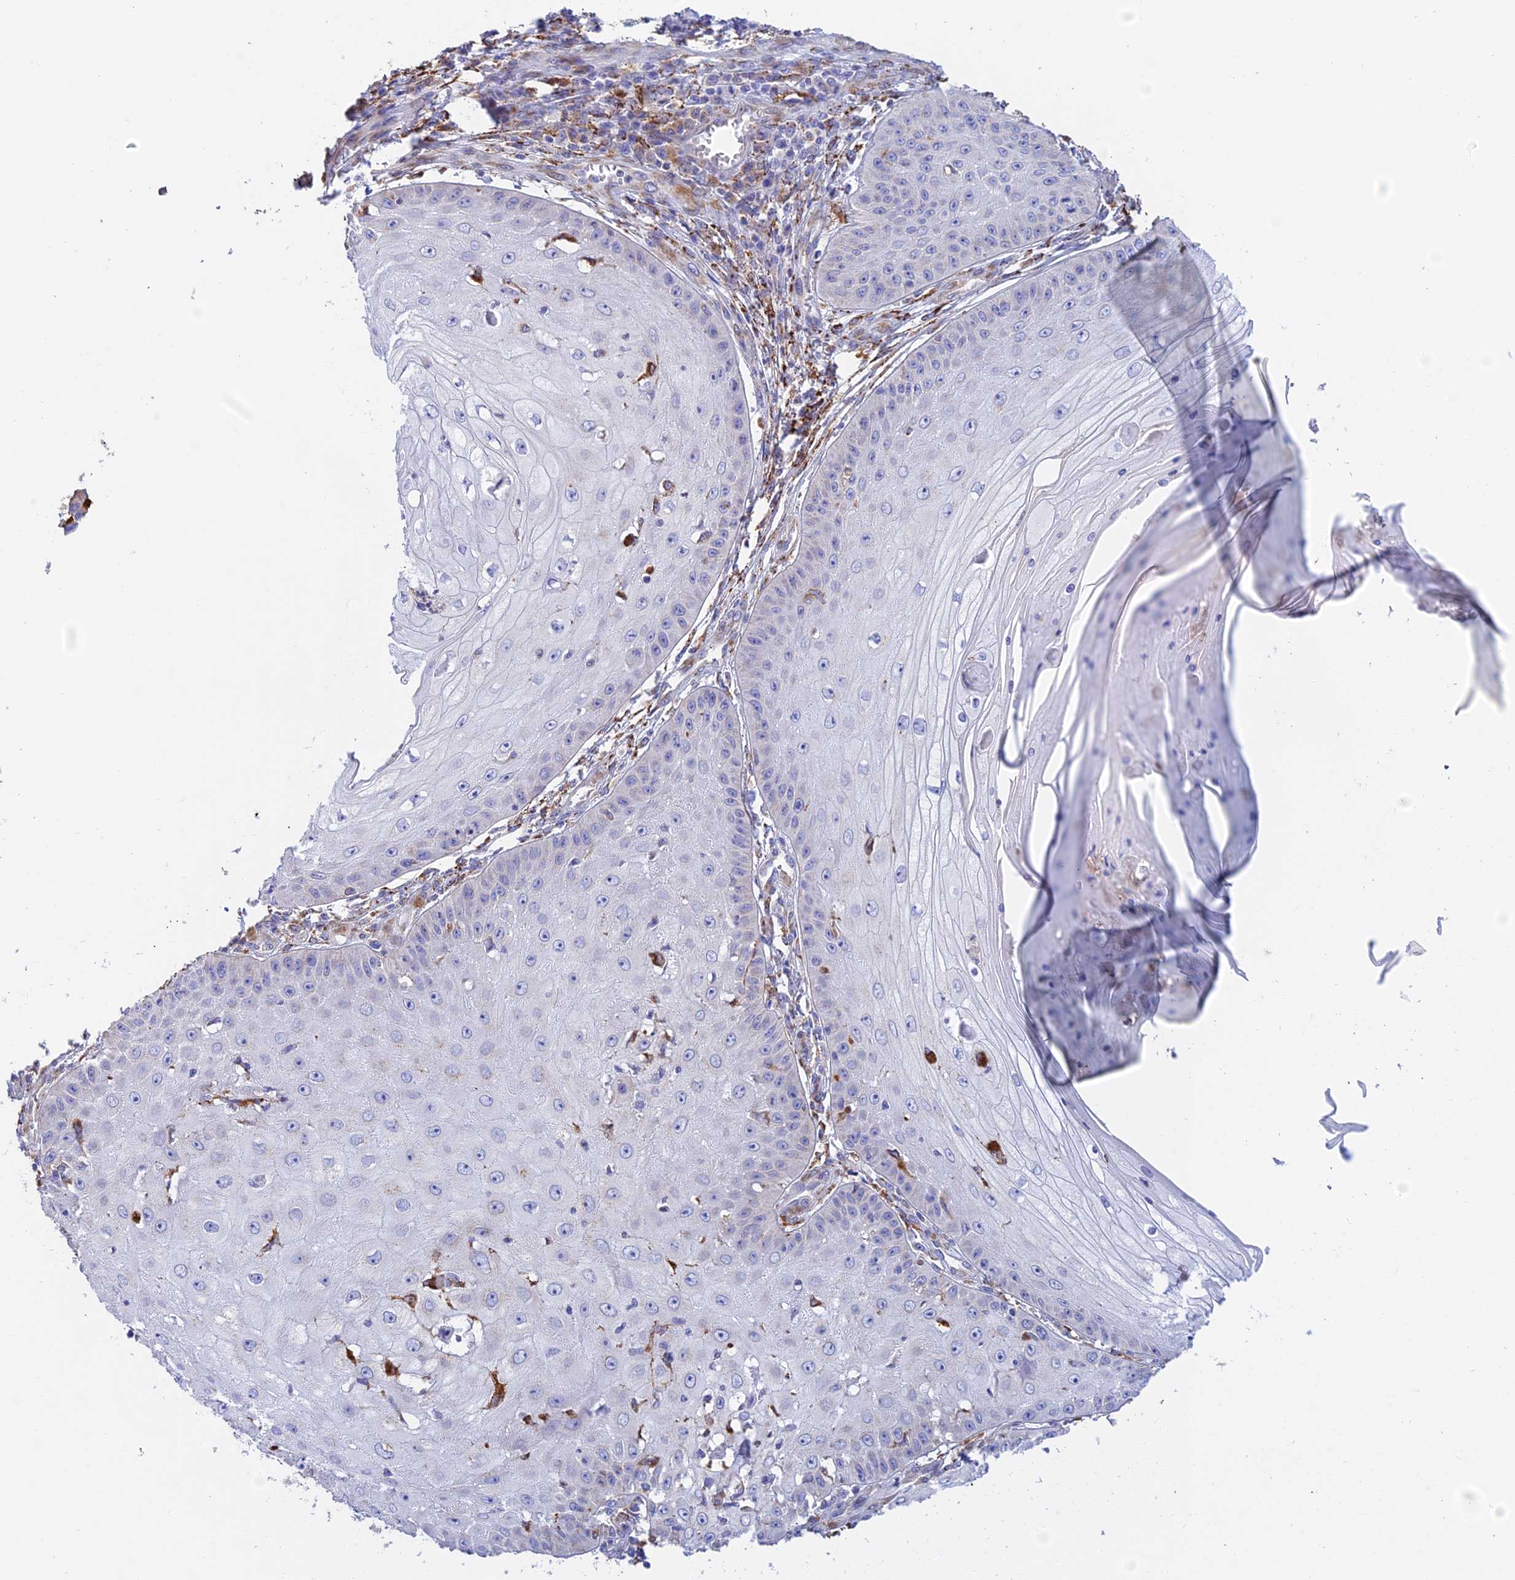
{"staining": {"intensity": "negative", "quantity": "none", "location": "none"}, "tissue": "skin cancer", "cell_type": "Tumor cells", "image_type": "cancer", "snomed": [{"axis": "morphology", "description": "Squamous cell carcinoma, NOS"}, {"axis": "topography", "description": "Skin"}], "caption": "The photomicrograph shows no significant positivity in tumor cells of skin cancer (squamous cell carcinoma). (DAB immunohistochemistry (IHC) with hematoxylin counter stain).", "gene": "VKORC1", "patient": {"sex": "male", "age": 70}}